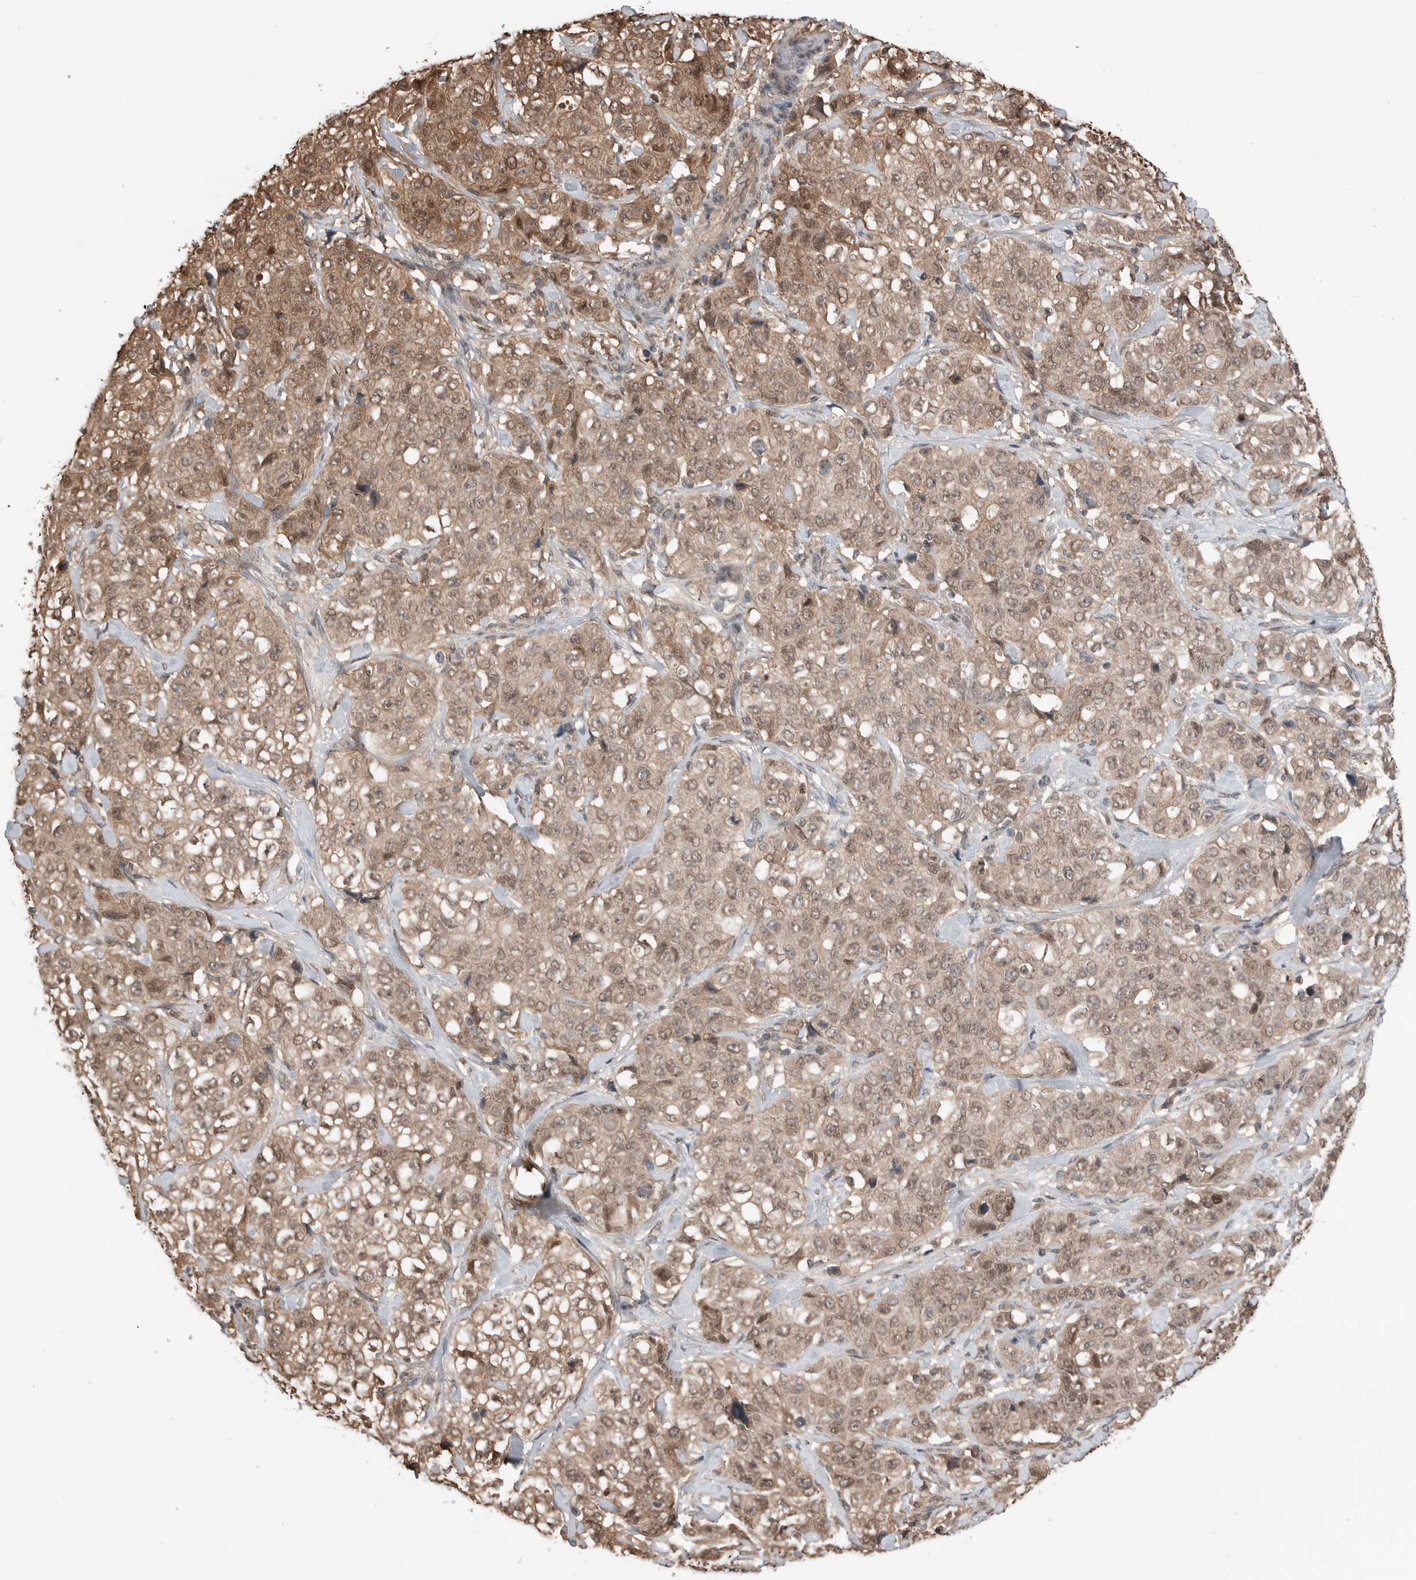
{"staining": {"intensity": "moderate", "quantity": ">75%", "location": "cytoplasmic/membranous,nuclear"}, "tissue": "stomach cancer", "cell_type": "Tumor cells", "image_type": "cancer", "snomed": [{"axis": "morphology", "description": "Adenocarcinoma, NOS"}, {"axis": "topography", "description": "Stomach"}], "caption": "Immunohistochemical staining of adenocarcinoma (stomach) reveals medium levels of moderate cytoplasmic/membranous and nuclear staining in about >75% of tumor cells. (brown staining indicates protein expression, while blue staining denotes nuclei).", "gene": "PEAK1", "patient": {"sex": "male", "age": 48}}